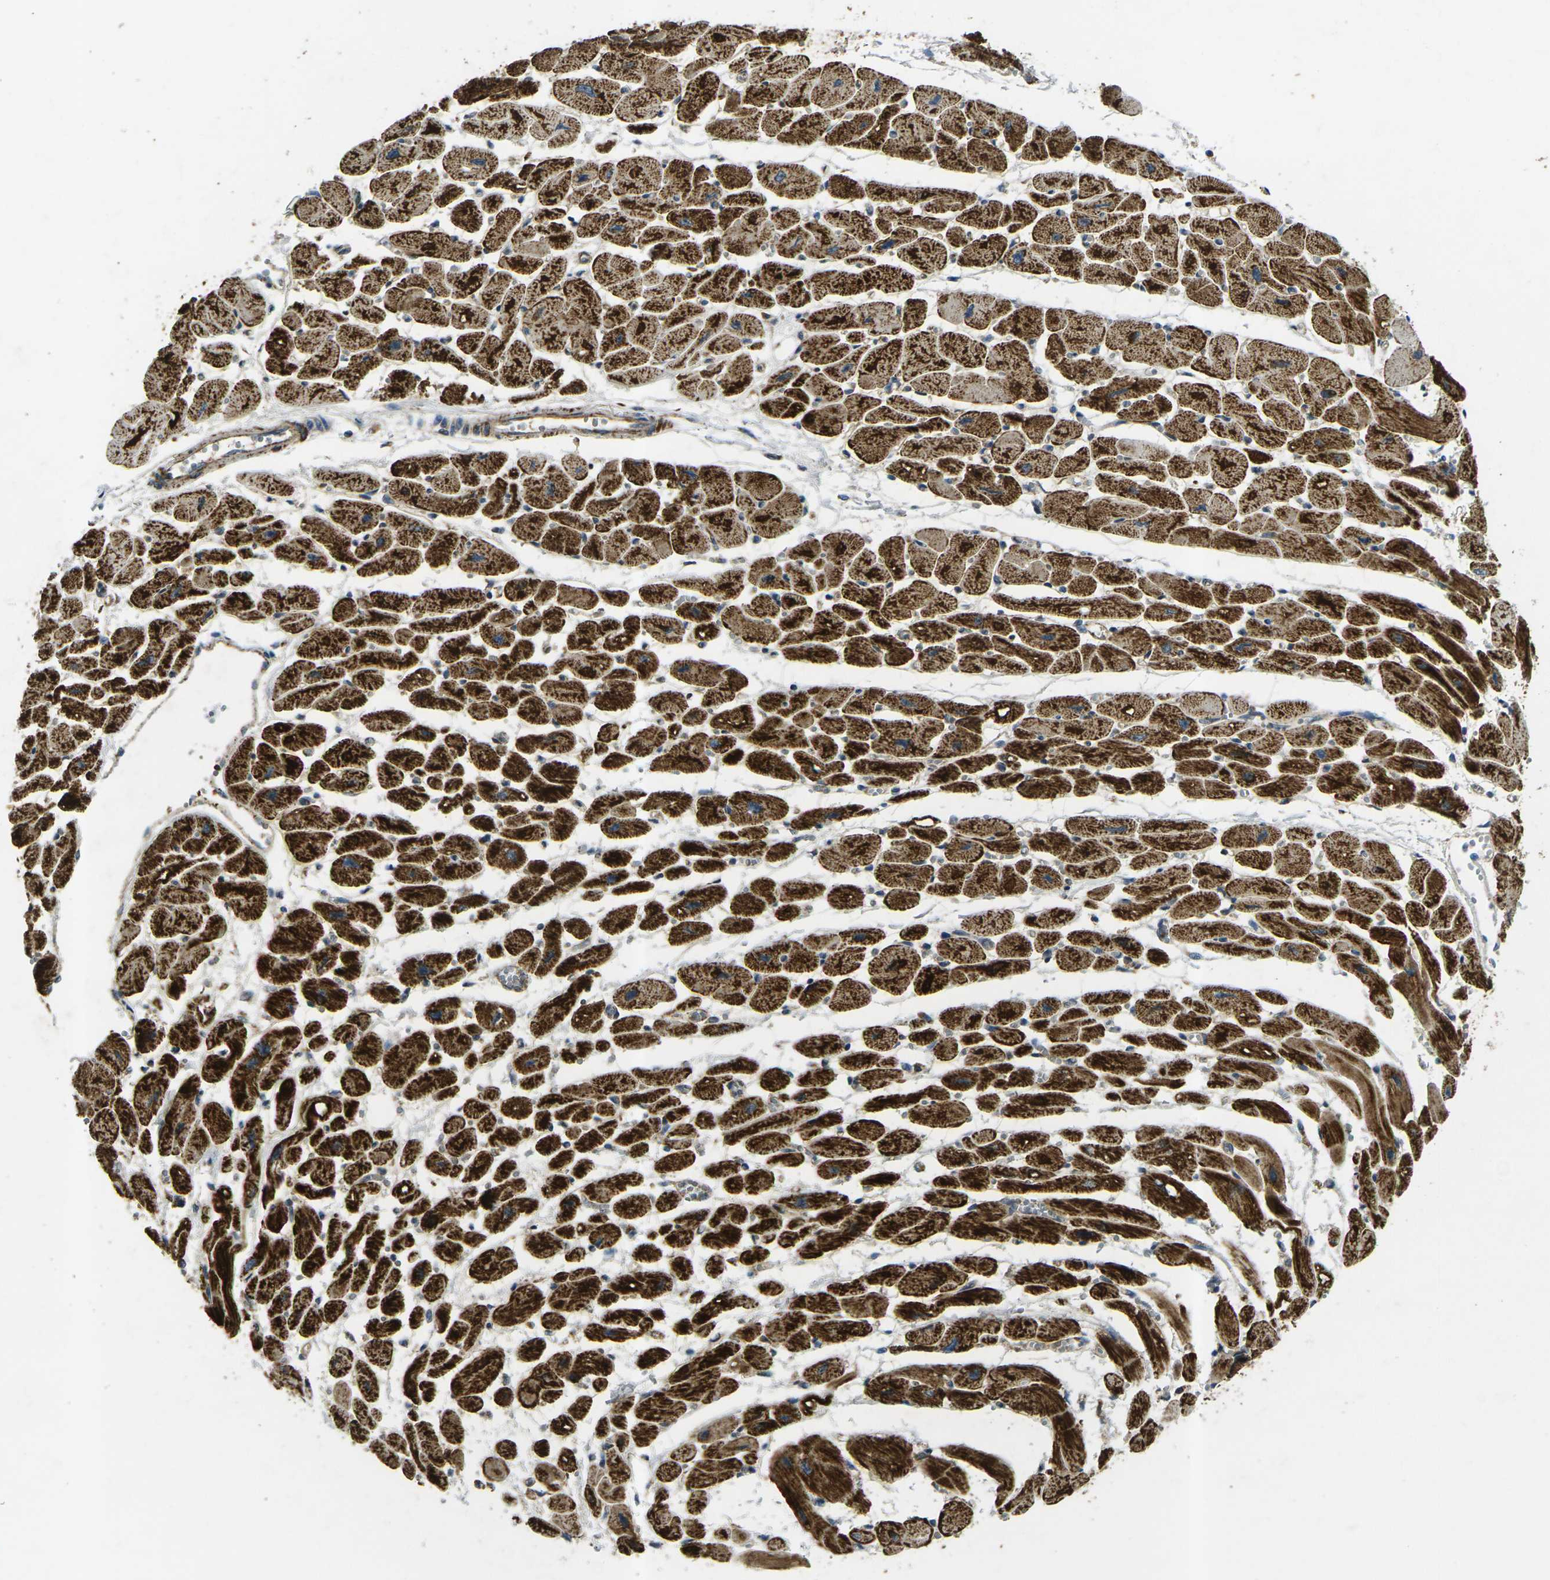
{"staining": {"intensity": "strong", "quantity": ">75%", "location": "cytoplasmic/membranous"}, "tissue": "heart muscle", "cell_type": "Cardiomyocytes", "image_type": "normal", "snomed": [{"axis": "morphology", "description": "Normal tissue, NOS"}, {"axis": "topography", "description": "Heart"}], "caption": "An IHC photomicrograph of normal tissue is shown. Protein staining in brown highlights strong cytoplasmic/membranous positivity in heart muscle within cardiomyocytes. (DAB (3,3'-diaminobenzidine) IHC with brightfield microscopy, high magnification).", "gene": "IGF1R", "patient": {"sex": "female", "age": 54}}